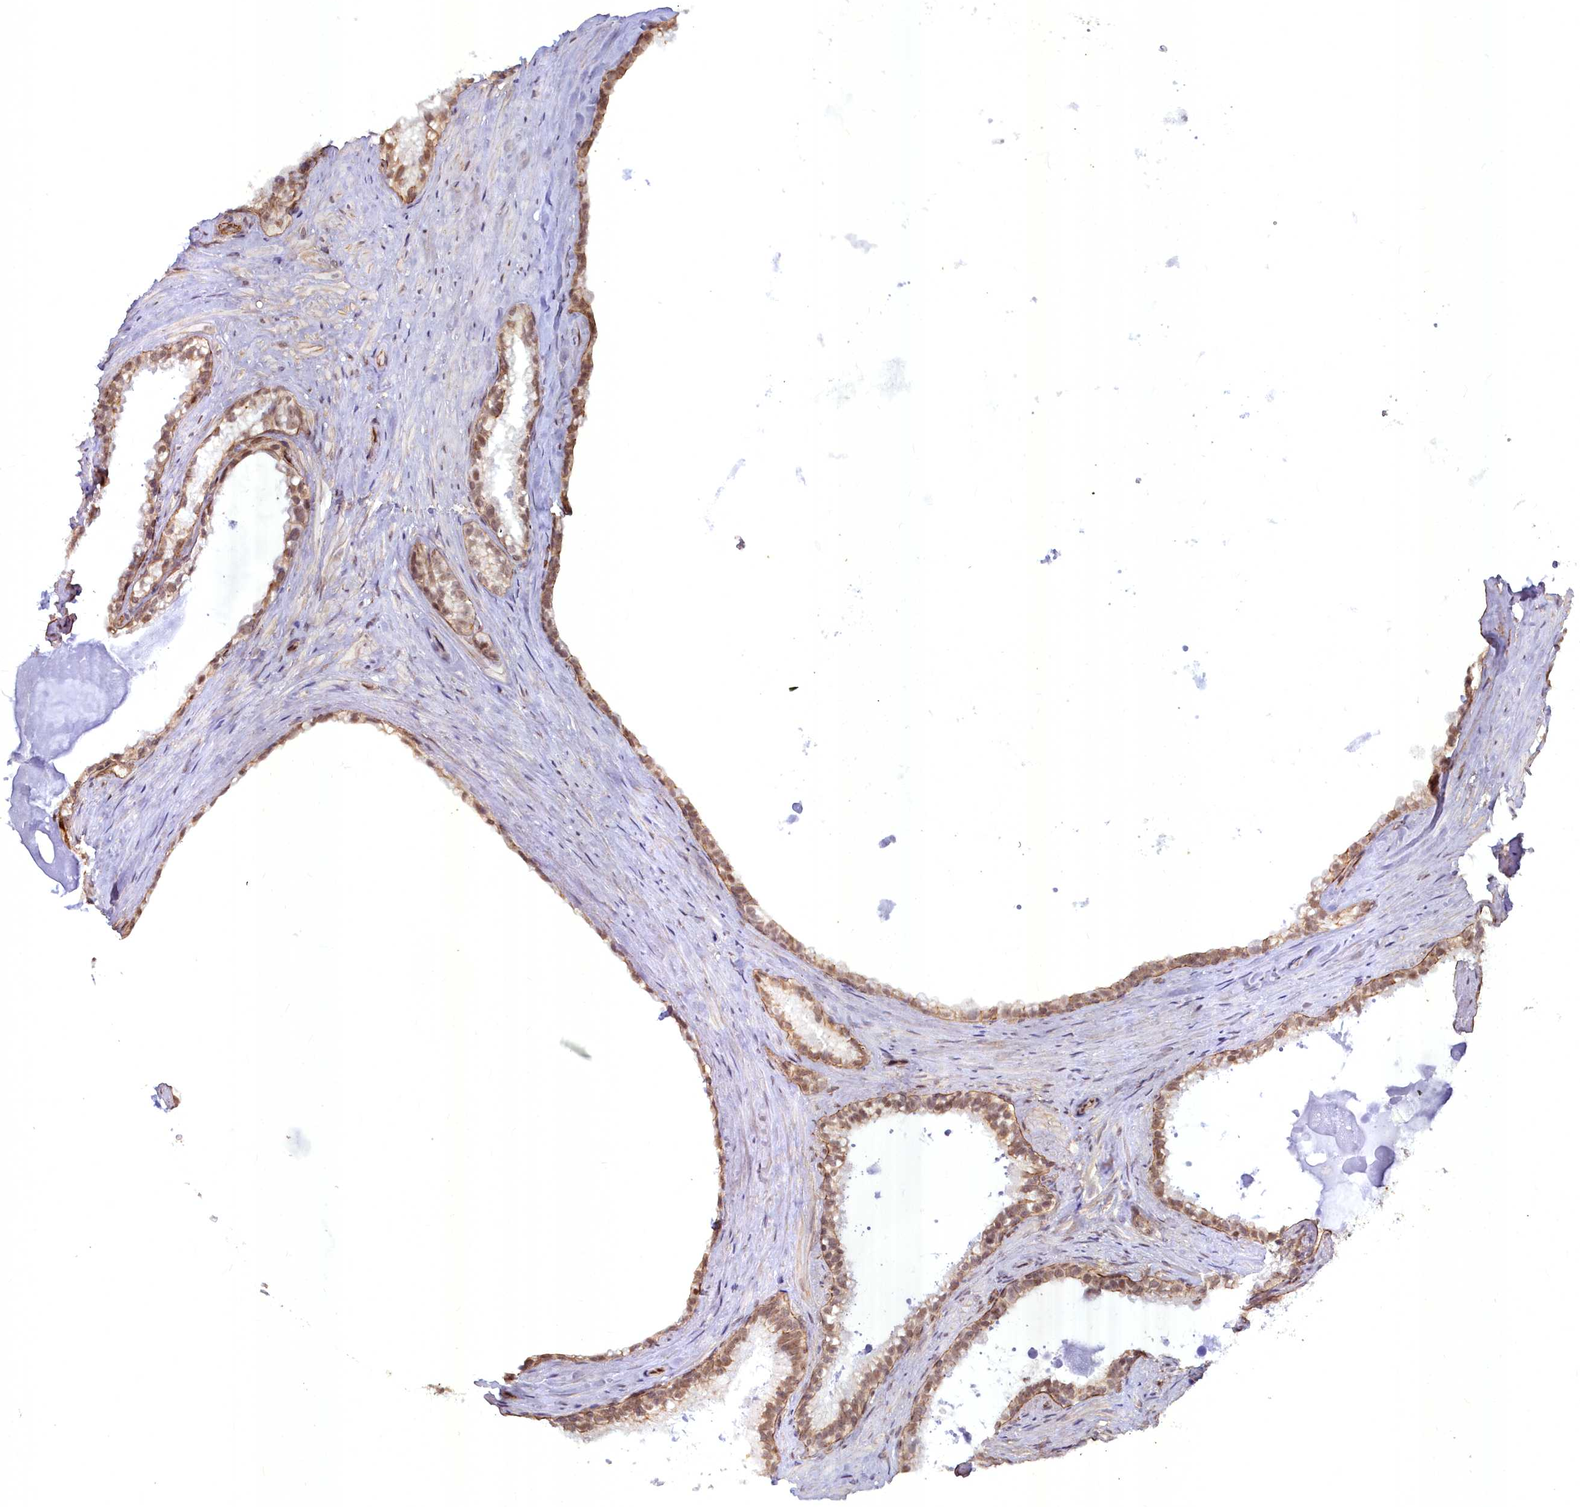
{"staining": {"intensity": "moderate", "quantity": "25%-75%", "location": "cytoplasmic/membranous,nuclear"}, "tissue": "seminal vesicle", "cell_type": "Glandular cells", "image_type": "normal", "snomed": [{"axis": "morphology", "description": "Normal tissue, NOS"}, {"axis": "topography", "description": "Prostate"}, {"axis": "topography", "description": "Seminal veicle"}], "caption": "A histopathology image showing moderate cytoplasmic/membranous,nuclear staining in about 25%-75% of glandular cells in benign seminal vesicle, as visualized by brown immunohistochemical staining.", "gene": "YJU2", "patient": {"sex": "male", "age": 79}}